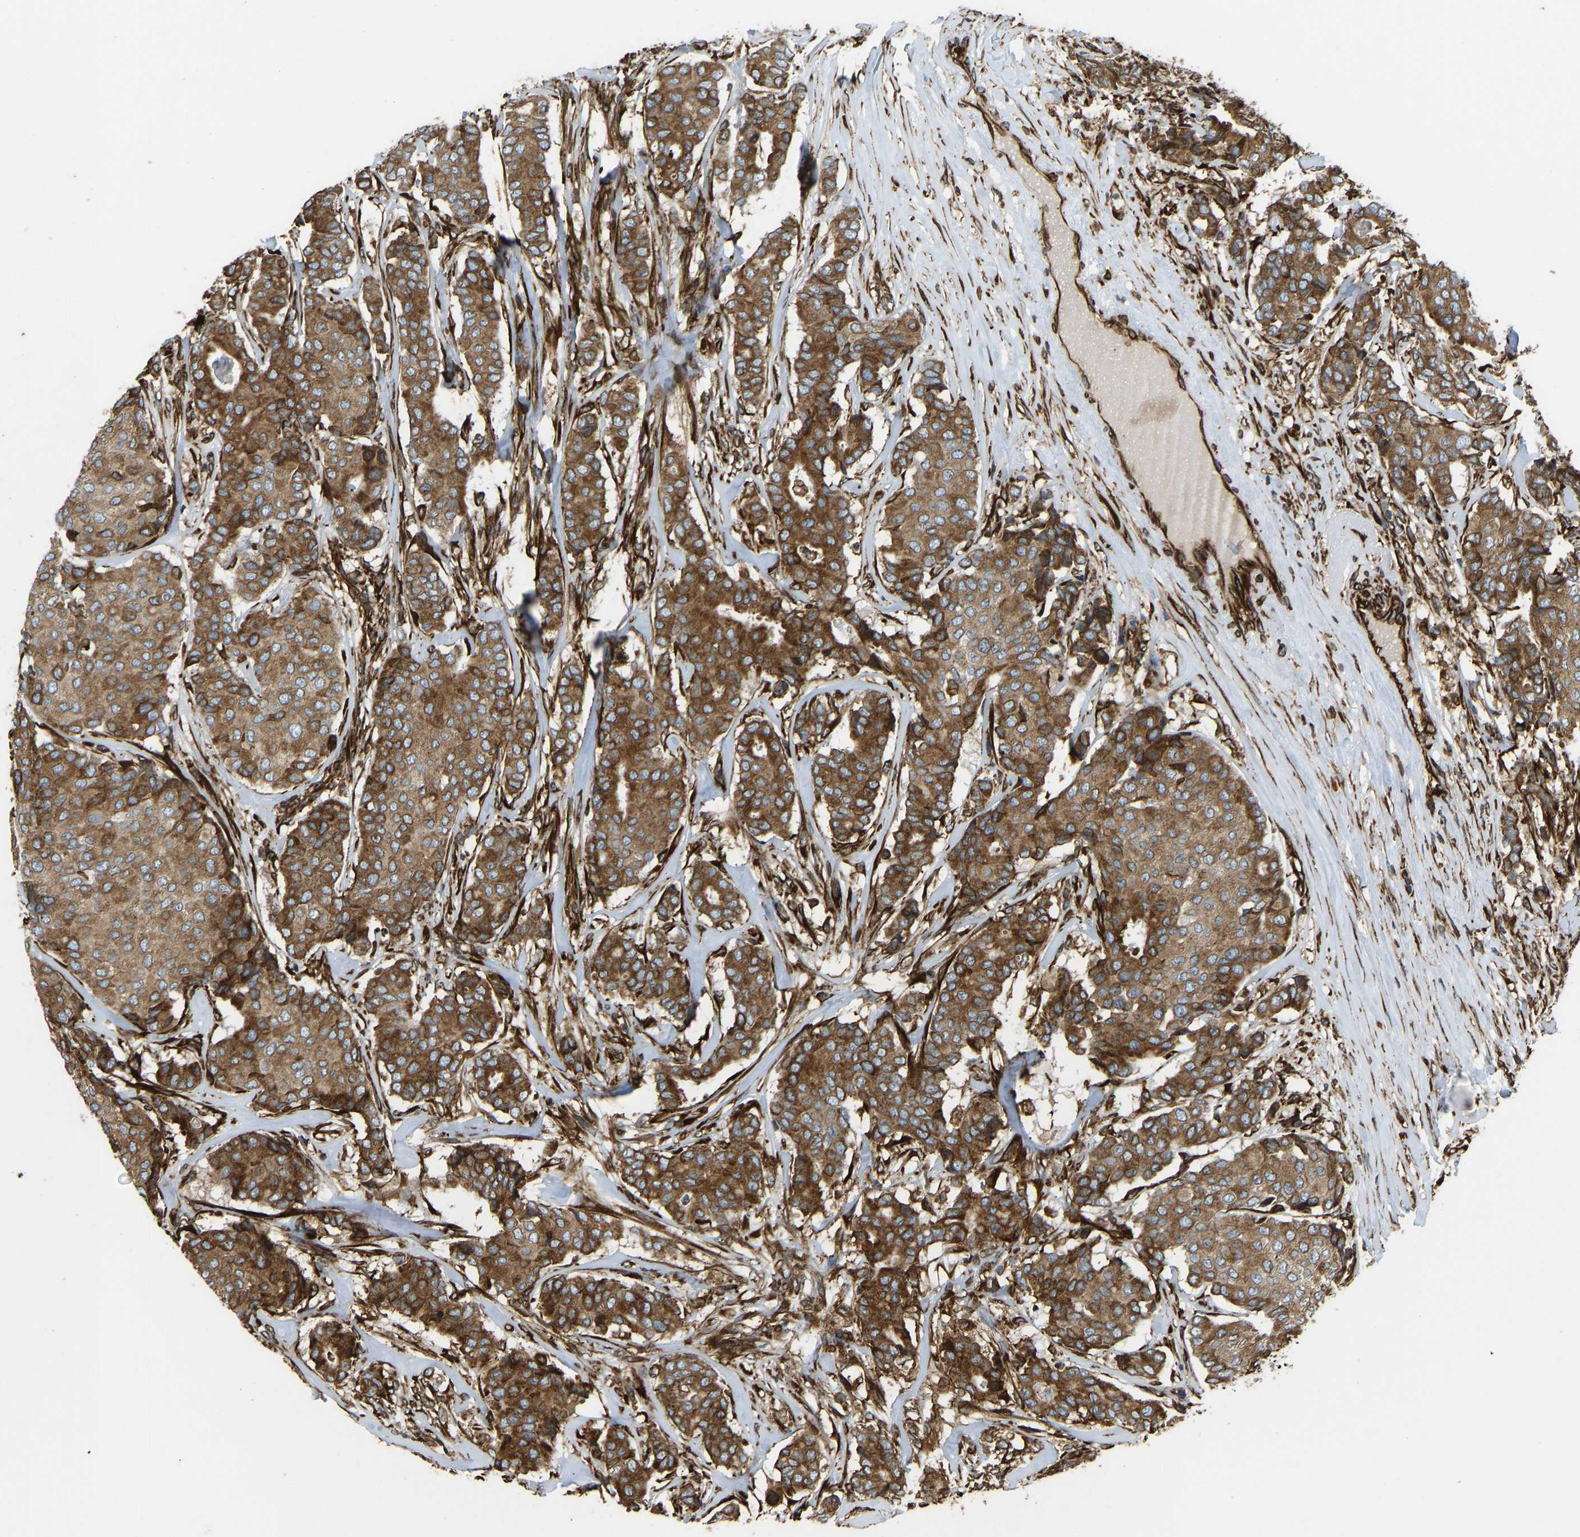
{"staining": {"intensity": "strong", "quantity": ">75%", "location": "cytoplasmic/membranous"}, "tissue": "breast cancer", "cell_type": "Tumor cells", "image_type": "cancer", "snomed": [{"axis": "morphology", "description": "Duct carcinoma"}, {"axis": "topography", "description": "Breast"}], "caption": "Breast cancer was stained to show a protein in brown. There is high levels of strong cytoplasmic/membranous staining in about >75% of tumor cells. Nuclei are stained in blue.", "gene": "BEX3", "patient": {"sex": "female", "age": 75}}